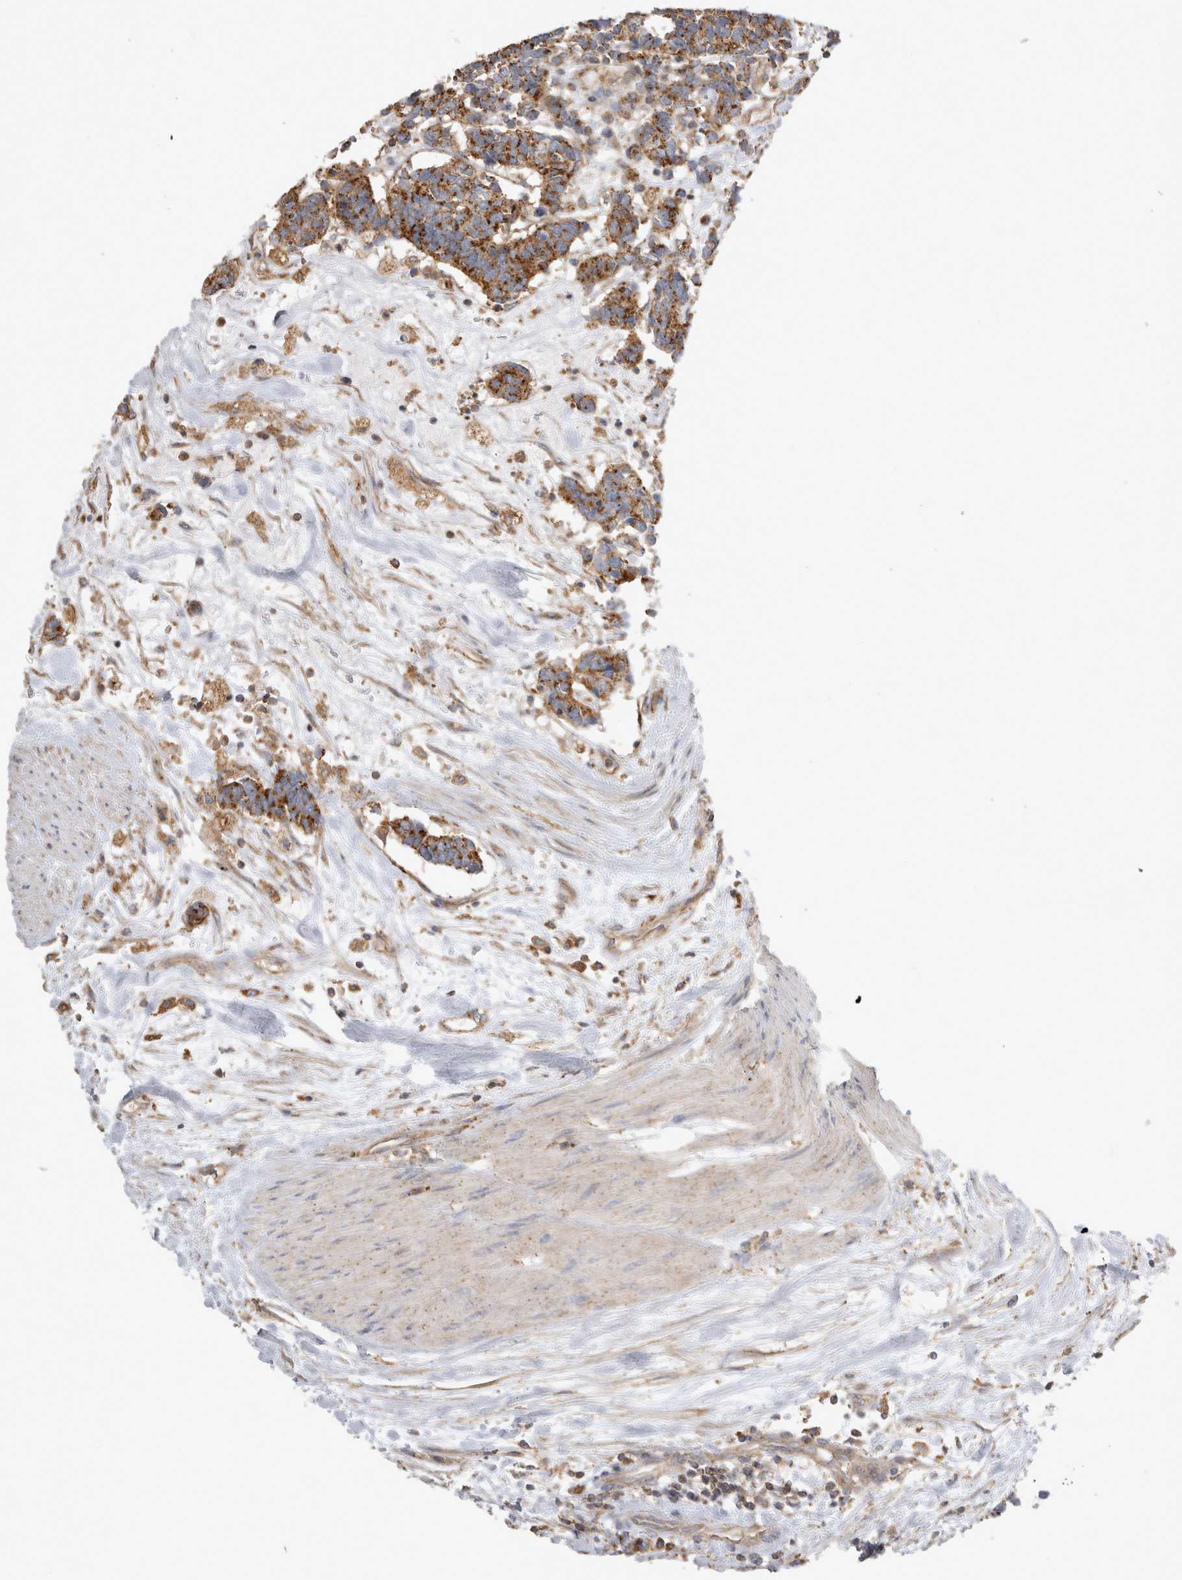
{"staining": {"intensity": "strong", "quantity": ">75%", "location": "cytoplasmic/membranous"}, "tissue": "carcinoid", "cell_type": "Tumor cells", "image_type": "cancer", "snomed": [{"axis": "morphology", "description": "Carcinoma, NOS"}, {"axis": "morphology", "description": "Carcinoid, malignant, NOS"}, {"axis": "topography", "description": "Urinary bladder"}], "caption": "Immunohistochemistry of carcinoid (malignant) reveals high levels of strong cytoplasmic/membranous expression in about >75% of tumor cells. (Stains: DAB in brown, nuclei in blue, Microscopy: brightfield microscopy at high magnification).", "gene": "CHMP6", "patient": {"sex": "male", "age": 57}}